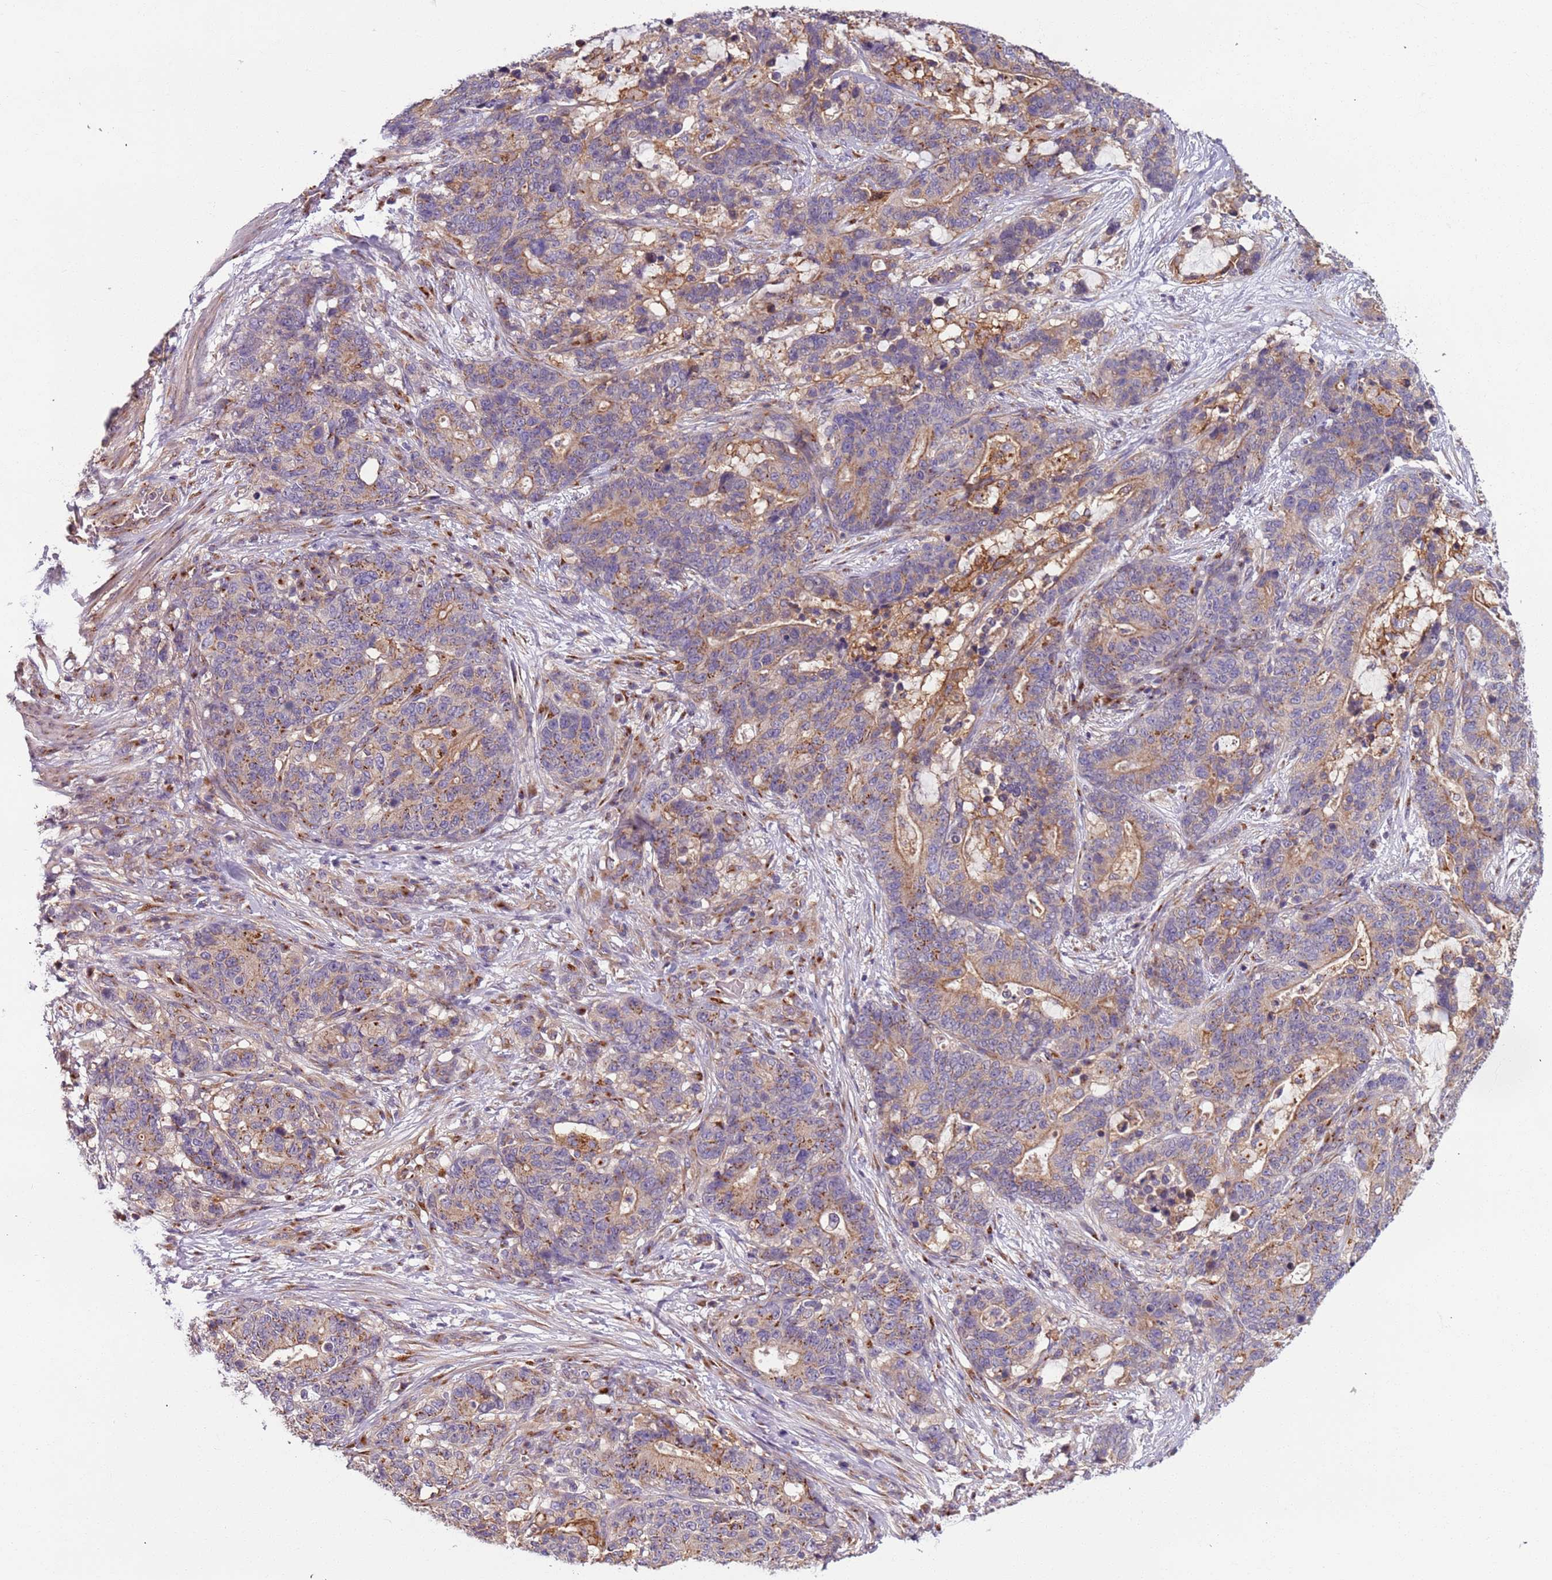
{"staining": {"intensity": "moderate", "quantity": "<25%", "location": "cytoplasmic/membranous"}, "tissue": "stomach cancer", "cell_type": "Tumor cells", "image_type": "cancer", "snomed": [{"axis": "morphology", "description": "Normal tissue, NOS"}, {"axis": "morphology", "description": "Adenocarcinoma, NOS"}, {"axis": "topography", "description": "Stomach"}], "caption": "A histopathology image of human stomach cancer (adenocarcinoma) stained for a protein reveals moderate cytoplasmic/membranous brown staining in tumor cells.", "gene": "AKTIP", "patient": {"sex": "female", "age": 64}}